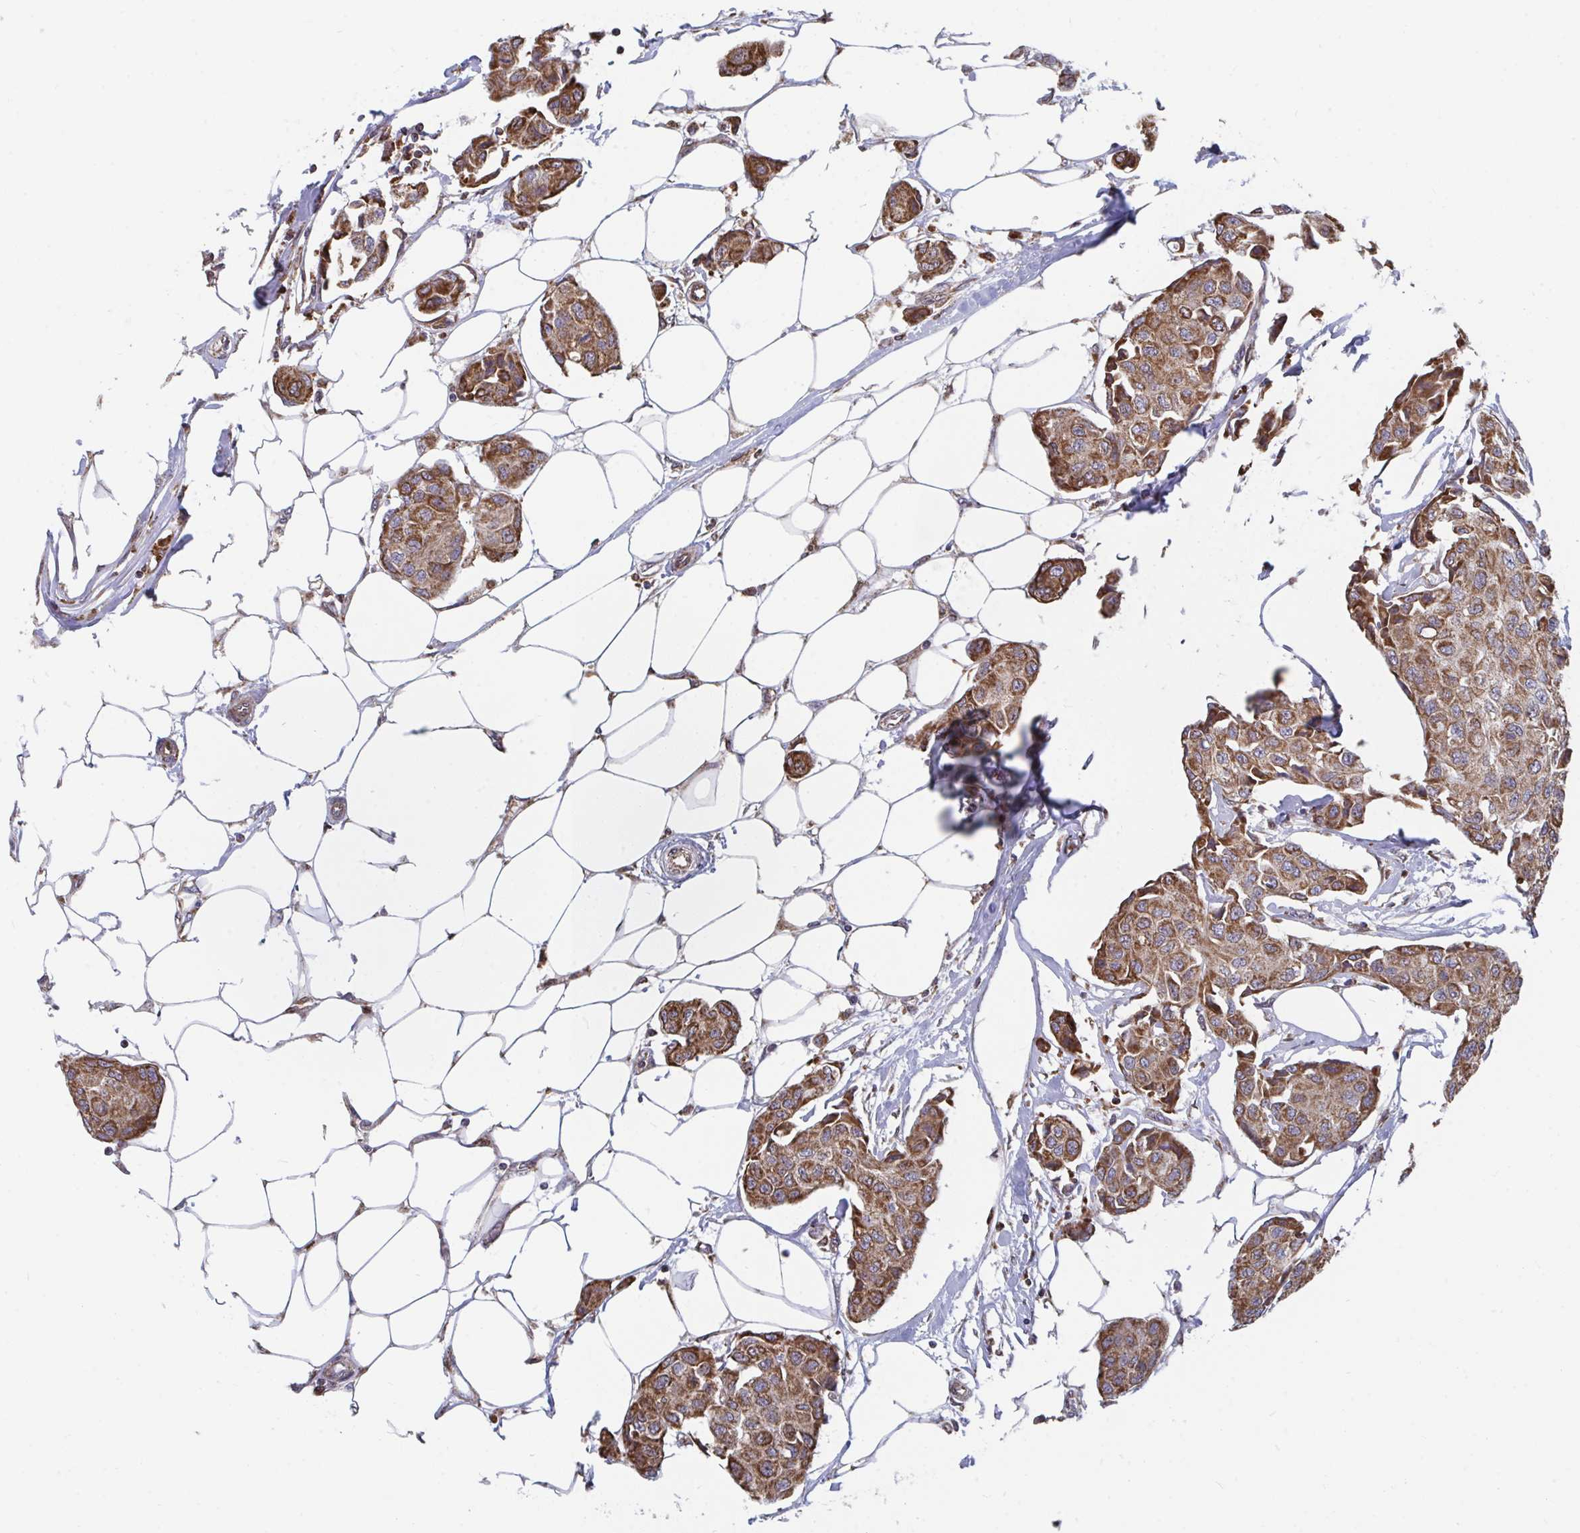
{"staining": {"intensity": "strong", "quantity": ">75%", "location": "cytoplasmic/membranous"}, "tissue": "breast cancer", "cell_type": "Tumor cells", "image_type": "cancer", "snomed": [{"axis": "morphology", "description": "Duct carcinoma"}, {"axis": "topography", "description": "Breast"}, {"axis": "topography", "description": "Lymph node"}], "caption": "Breast cancer was stained to show a protein in brown. There is high levels of strong cytoplasmic/membranous staining in about >75% of tumor cells.", "gene": "ELAVL1", "patient": {"sex": "female", "age": 80}}